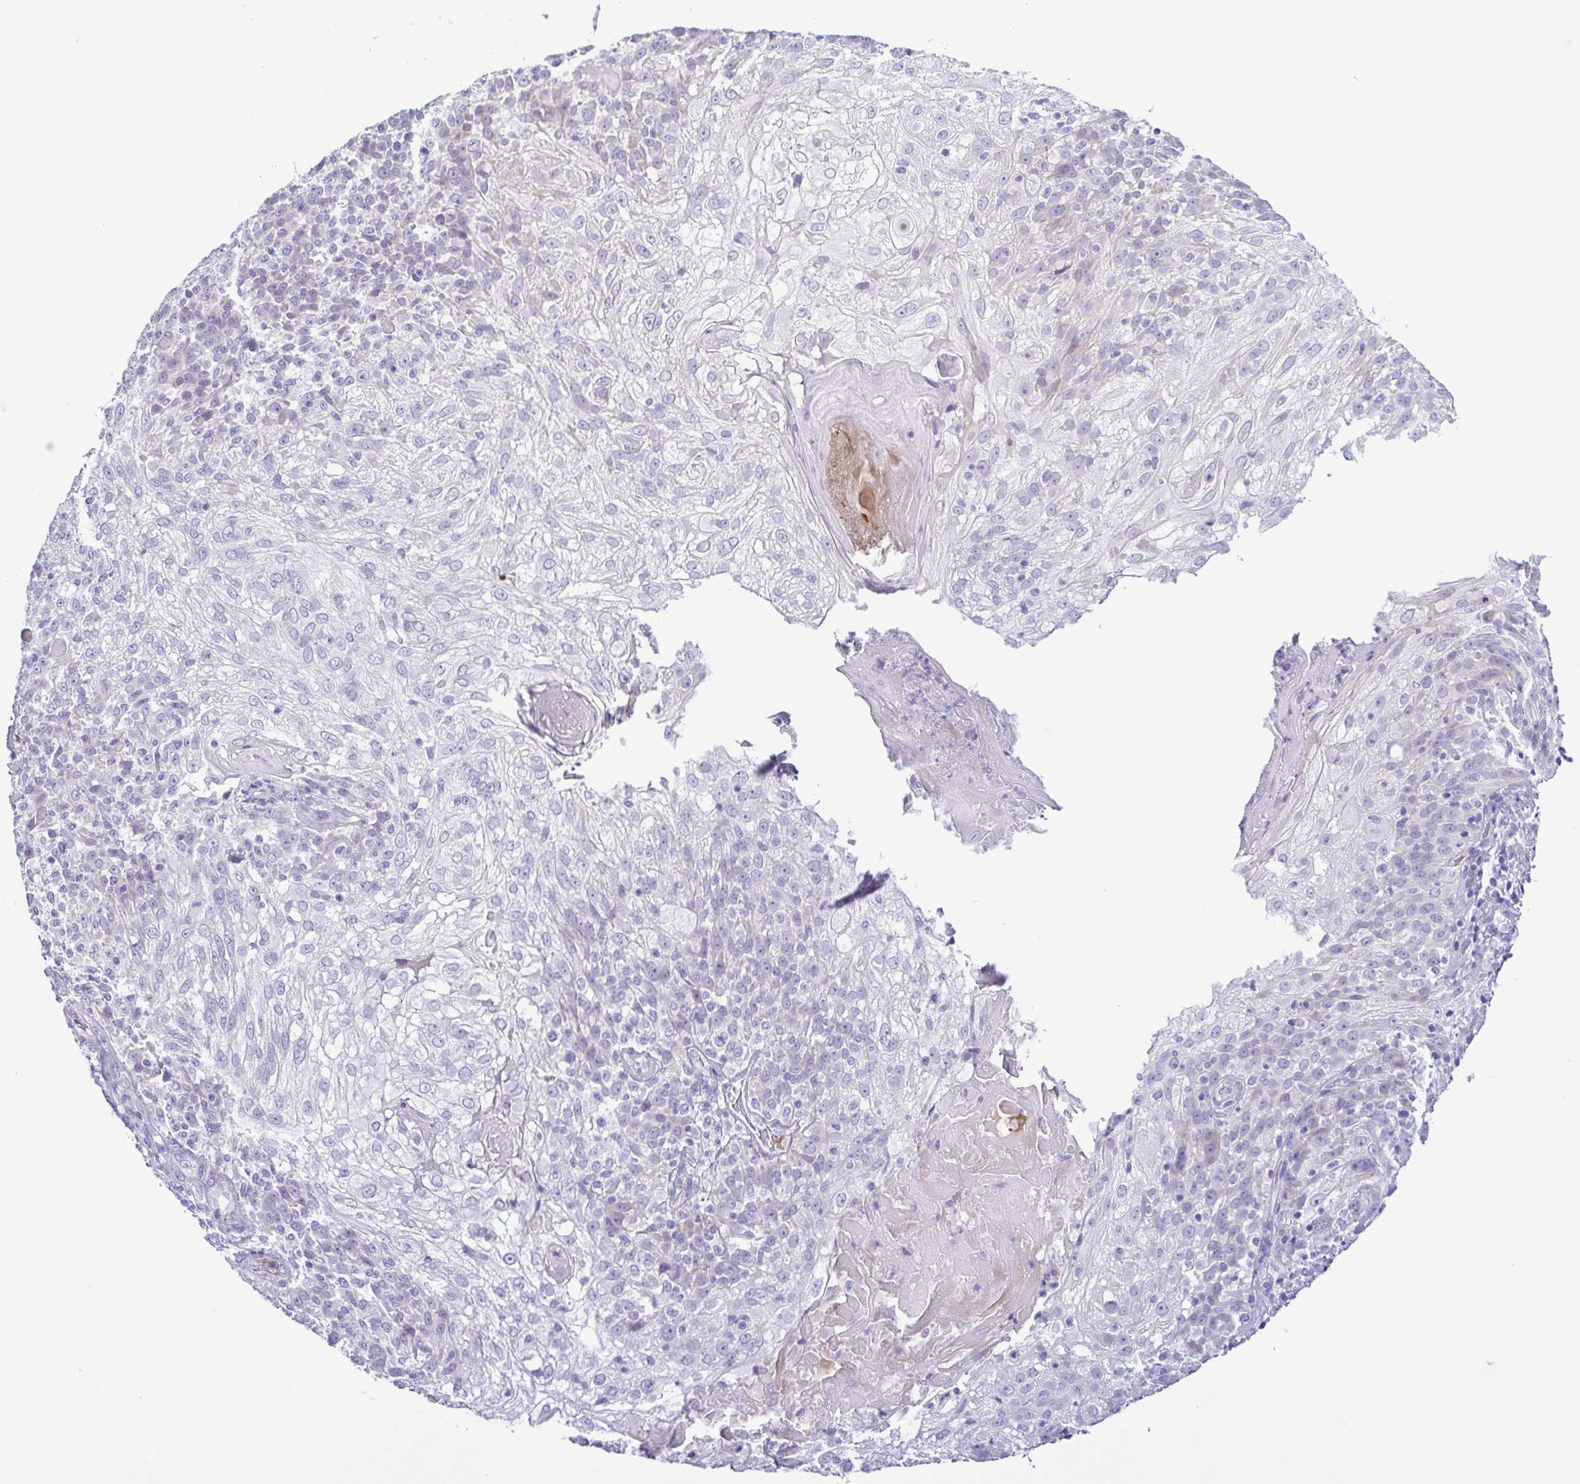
{"staining": {"intensity": "negative", "quantity": "none", "location": "none"}, "tissue": "skin cancer", "cell_type": "Tumor cells", "image_type": "cancer", "snomed": [{"axis": "morphology", "description": "Normal tissue, NOS"}, {"axis": "morphology", "description": "Squamous cell carcinoma, NOS"}, {"axis": "topography", "description": "Skin"}], "caption": "A high-resolution micrograph shows immunohistochemistry staining of skin cancer (squamous cell carcinoma), which displays no significant expression in tumor cells. Nuclei are stained in blue.", "gene": "GABBR2", "patient": {"sex": "female", "age": 83}}